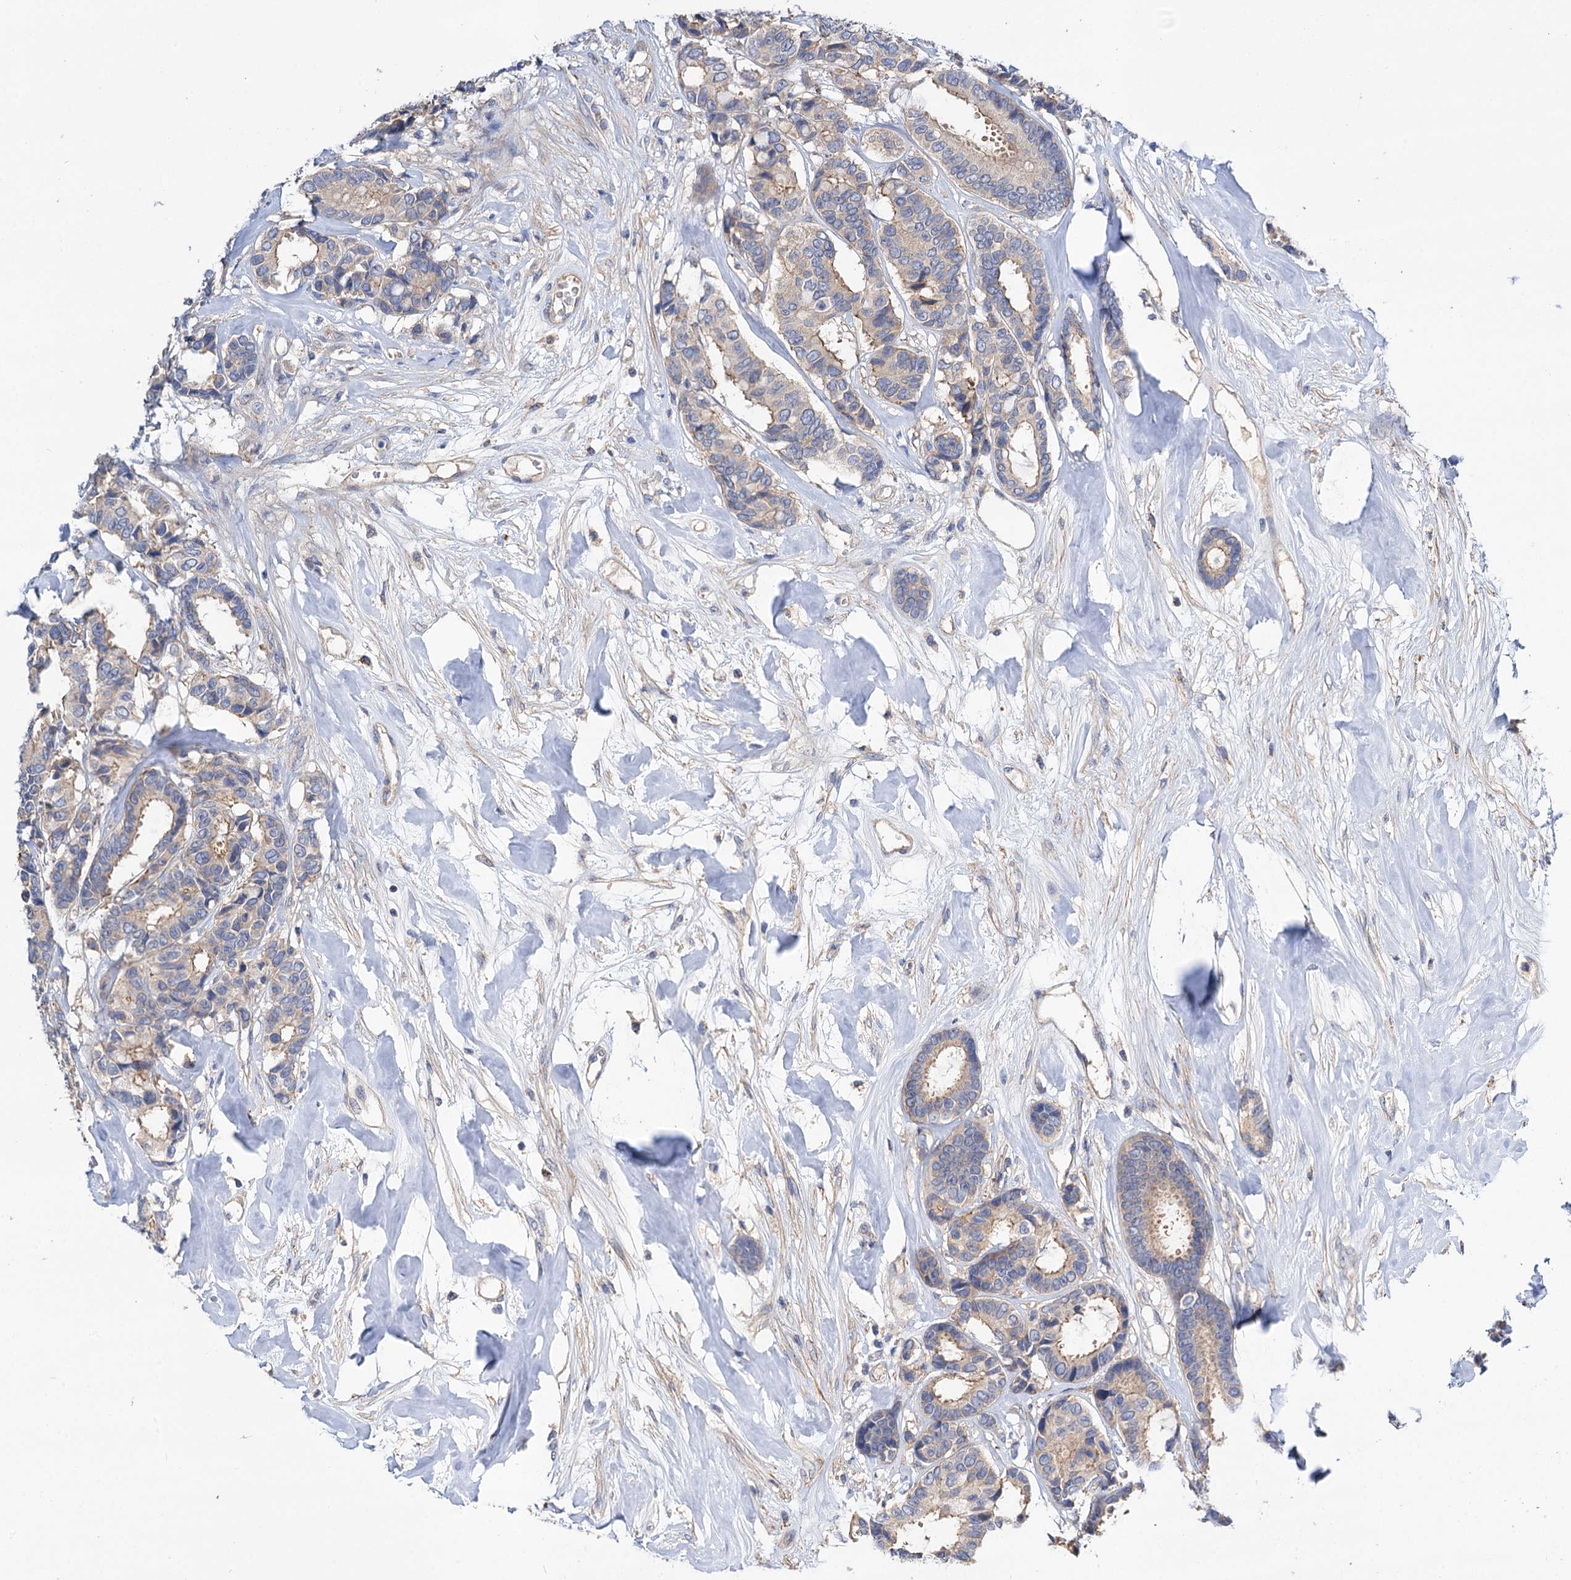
{"staining": {"intensity": "moderate", "quantity": "<25%", "location": "cytoplasmic/membranous"}, "tissue": "breast cancer", "cell_type": "Tumor cells", "image_type": "cancer", "snomed": [{"axis": "morphology", "description": "Duct carcinoma"}, {"axis": "topography", "description": "Breast"}], "caption": "Human infiltrating ductal carcinoma (breast) stained for a protein (brown) shows moderate cytoplasmic/membranous positive expression in approximately <25% of tumor cells.", "gene": "NUDCD2", "patient": {"sex": "female", "age": 87}}